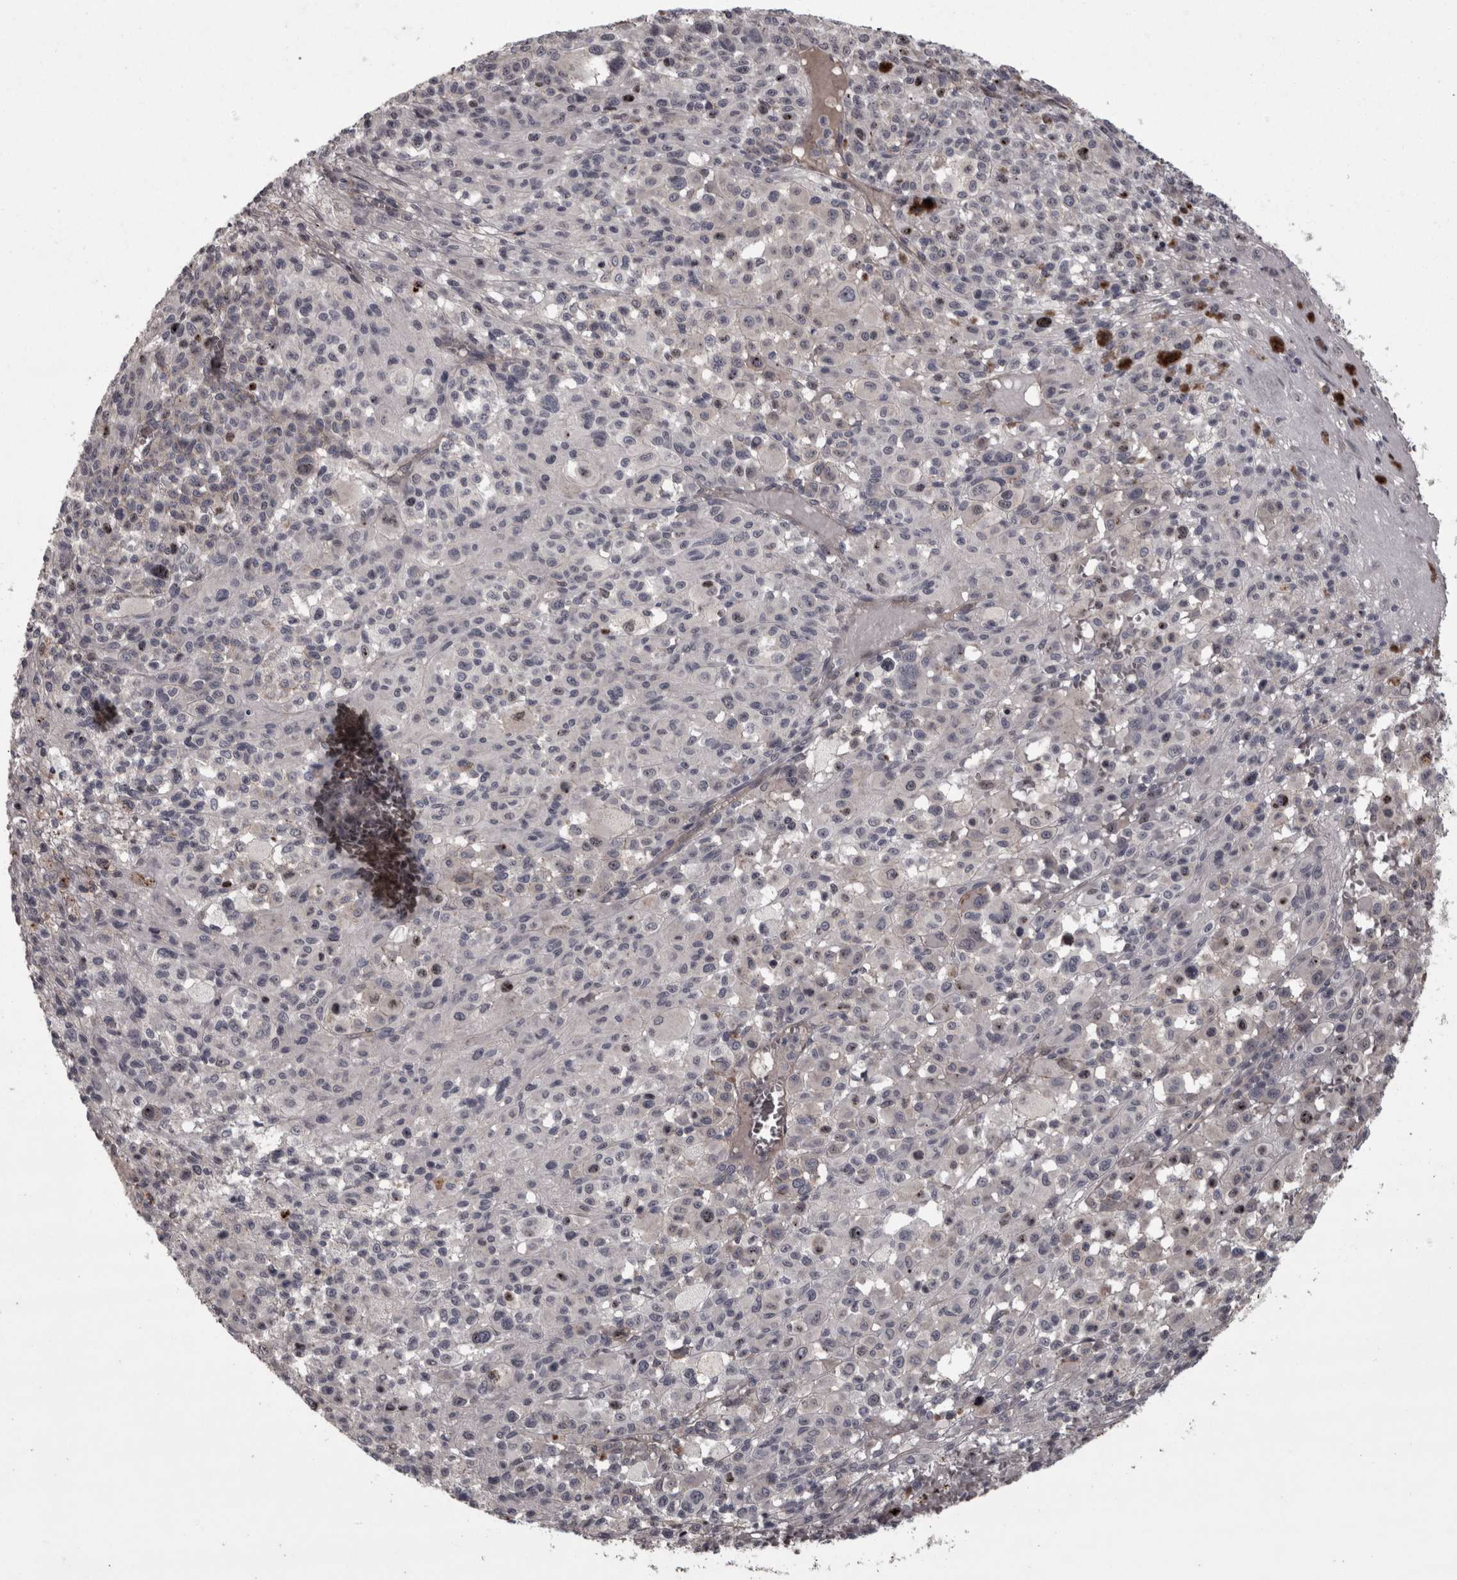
{"staining": {"intensity": "negative", "quantity": "none", "location": "none"}, "tissue": "melanoma", "cell_type": "Tumor cells", "image_type": "cancer", "snomed": [{"axis": "morphology", "description": "Malignant melanoma, Metastatic site"}, {"axis": "topography", "description": "Skin"}], "caption": "Human malignant melanoma (metastatic site) stained for a protein using IHC shows no expression in tumor cells.", "gene": "PCDH17", "patient": {"sex": "female", "age": 74}}